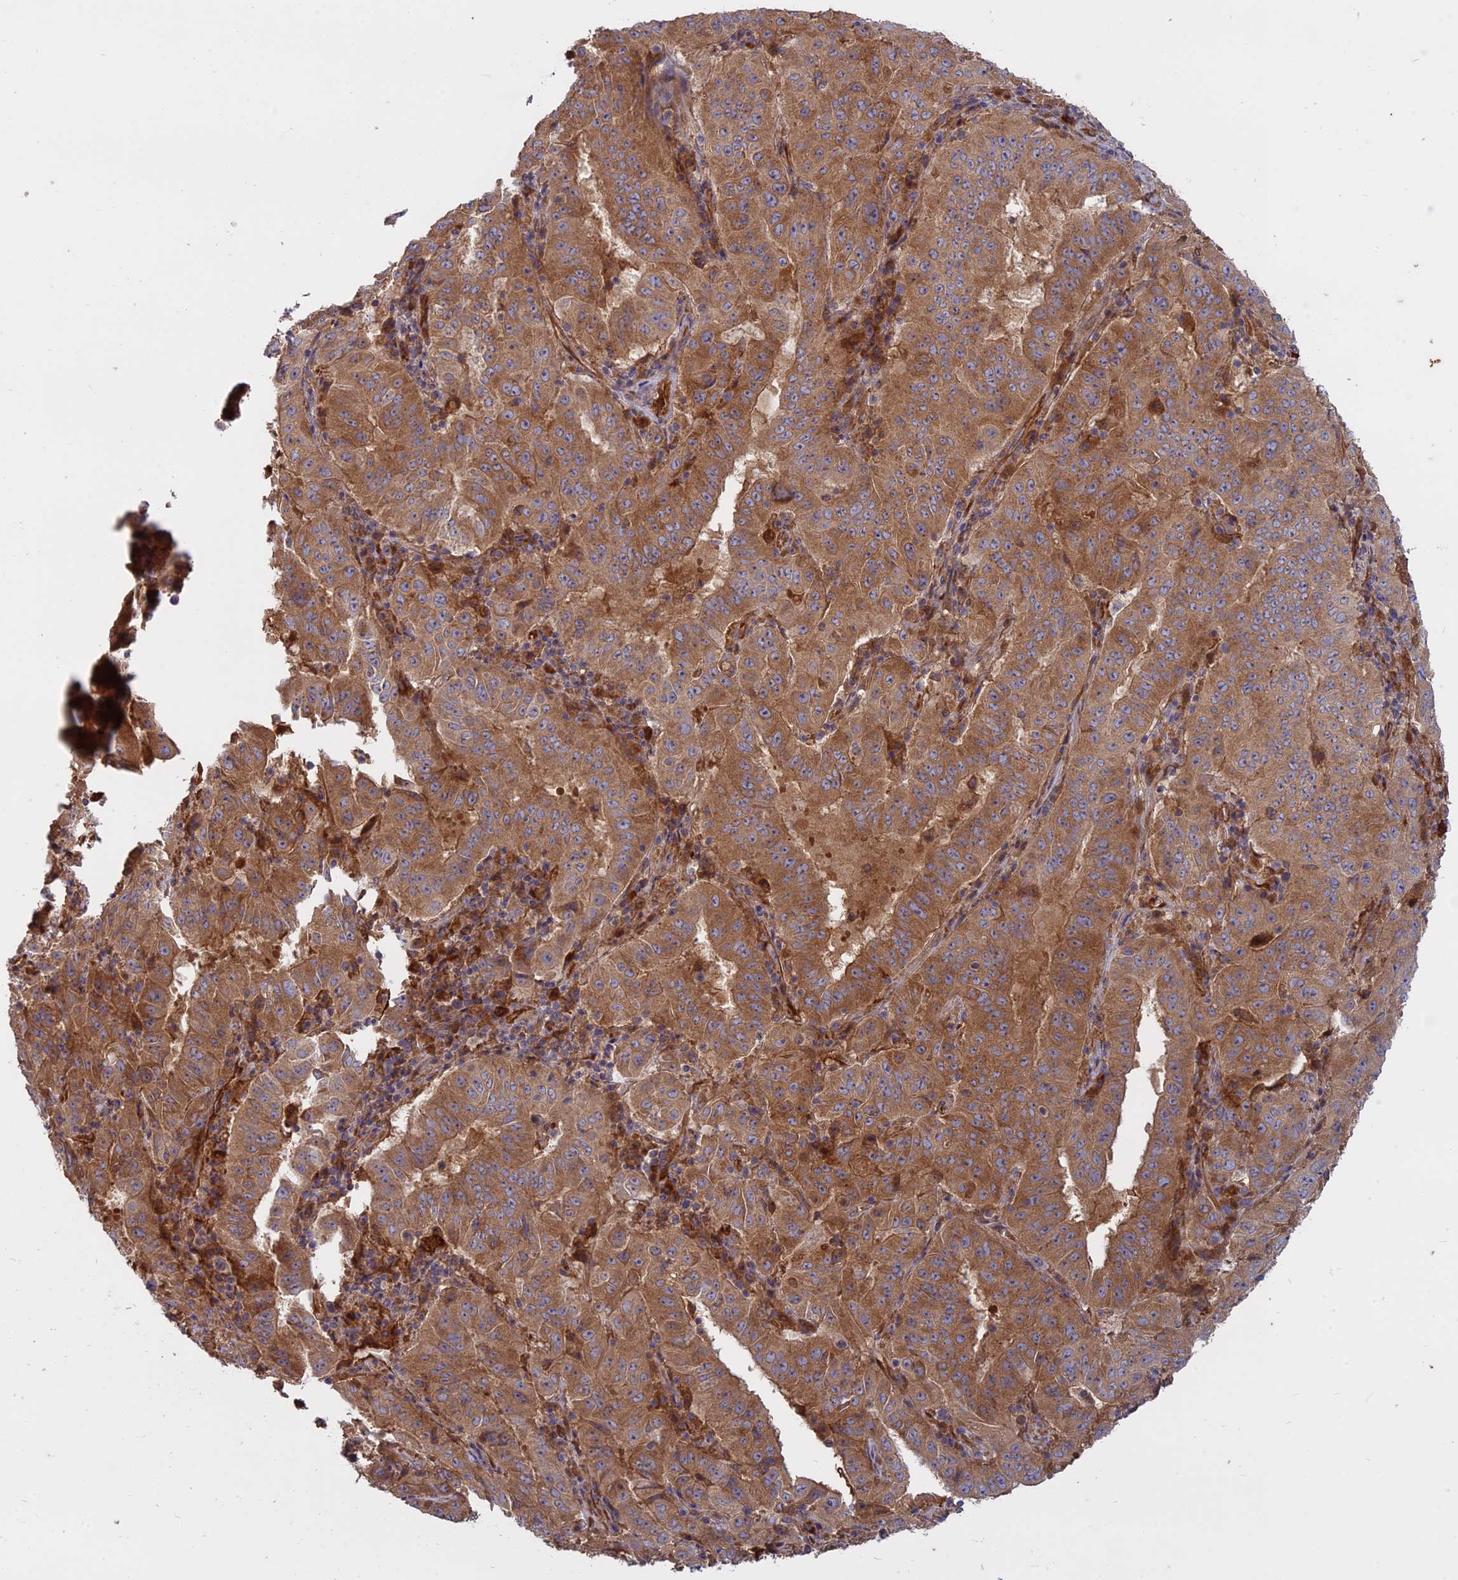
{"staining": {"intensity": "strong", "quantity": ">75%", "location": "cytoplasmic/membranous"}, "tissue": "pancreatic cancer", "cell_type": "Tumor cells", "image_type": "cancer", "snomed": [{"axis": "morphology", "description": "Adenocarcinoma, NOS"}, {"axis": "topography", "description": "Pancreas"}], "caption": "Brown immunohistochemical staining in human pancreatic cancer (adenocarcinoma) displays strong cytoplasmic/membranous expression in approximately >75% of tumor cells. (DAB (3,3'-diaminobenzidine) = brown stain, brightfield microscopy at high magnification).", "gene": "TMEM208", "patient": {"sex": "male", "age": 63}}